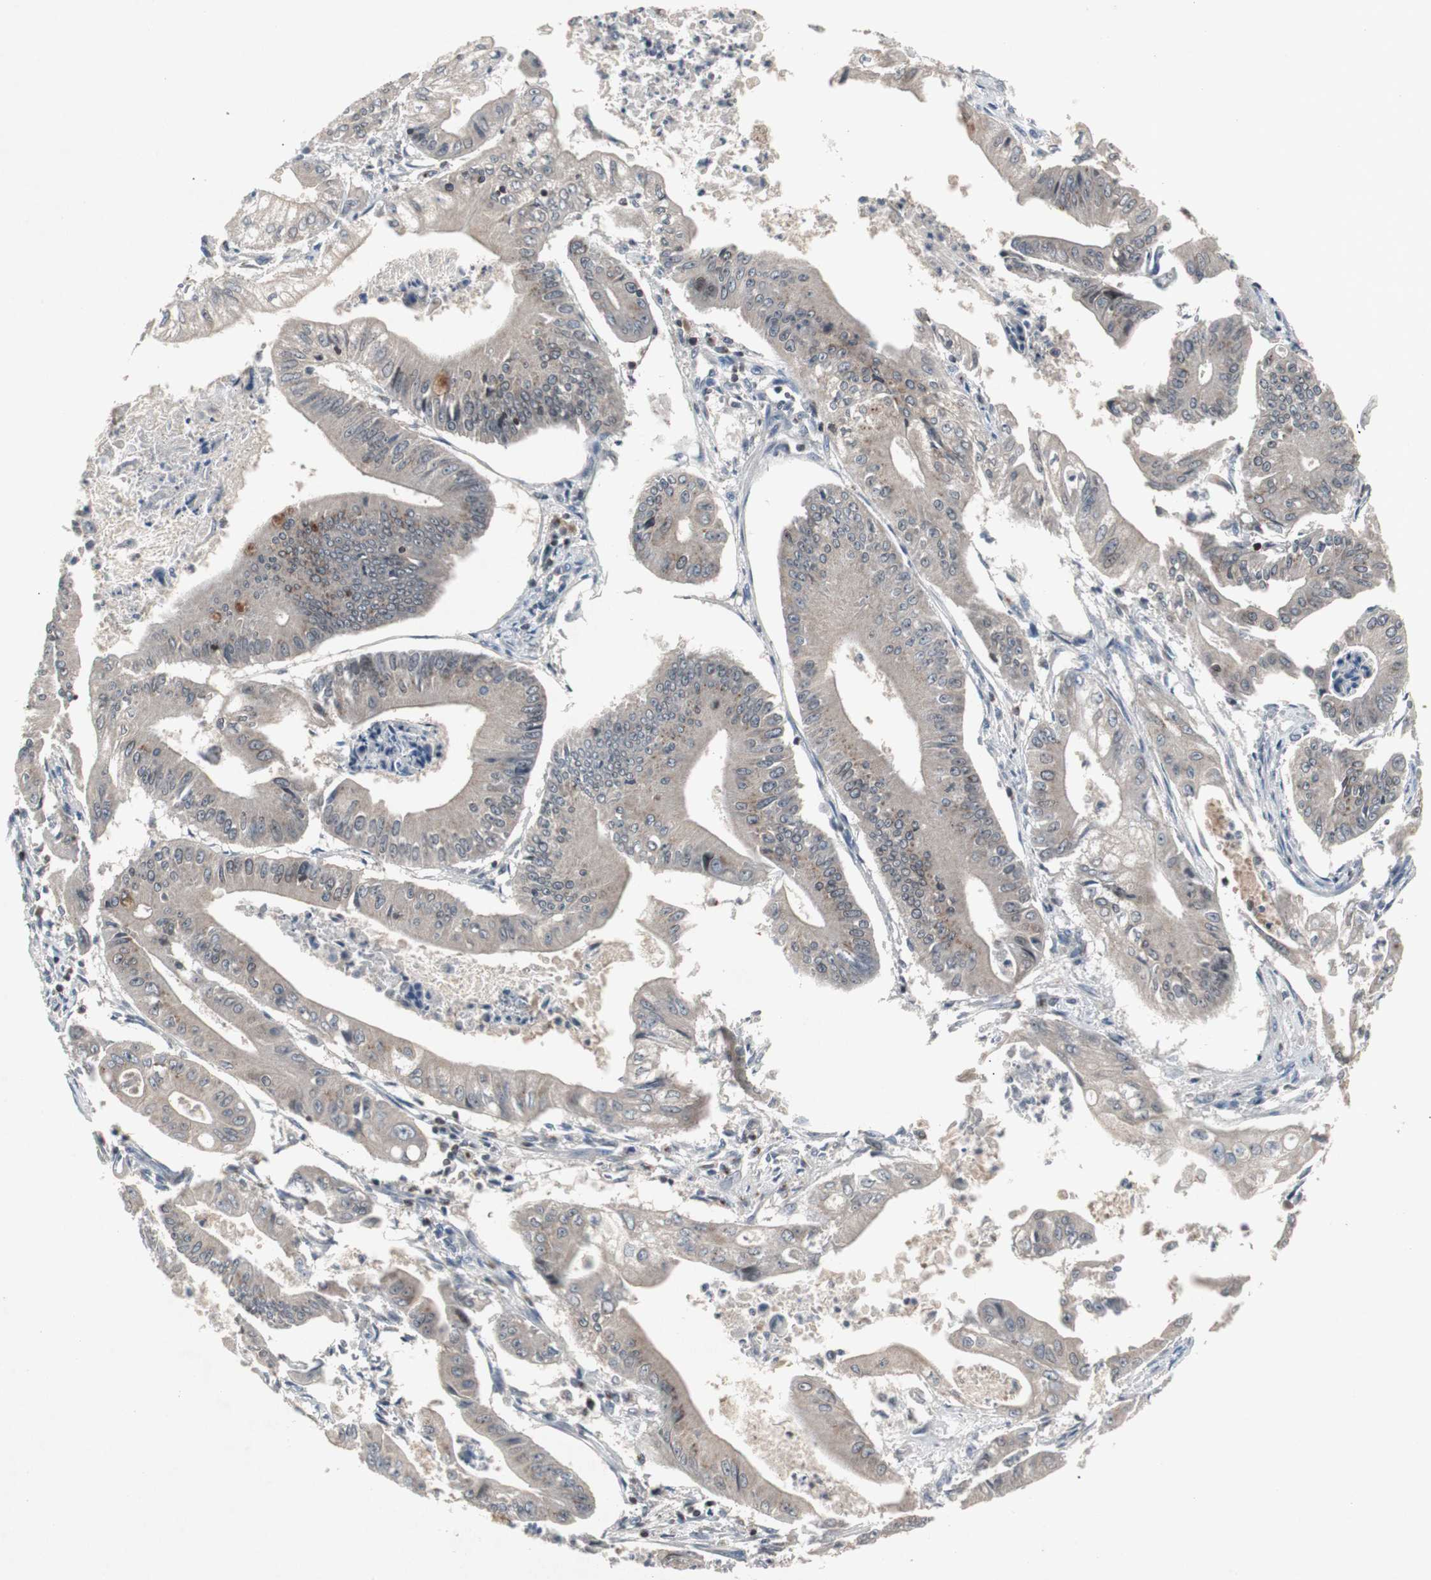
{"staining": {"intensity": "weak", "quantity": "<25%", "location": "cytoplasmic/membranous"}, "tissue": "pancreatic cancer", "cell_type": "Tumor cells", "image_type": "cancer", "snomed": [{"axis": "morphology", "description": "Normal tissue, NOS"}, {"axis": "topography", "description": "Lymph node"}], "caption": "Histopathology image shows no protein positivity in tumor cells of pancreatic cancer tissue.", "gene": "ZNF396", "patient": {"sex": "male", "age": 62}}